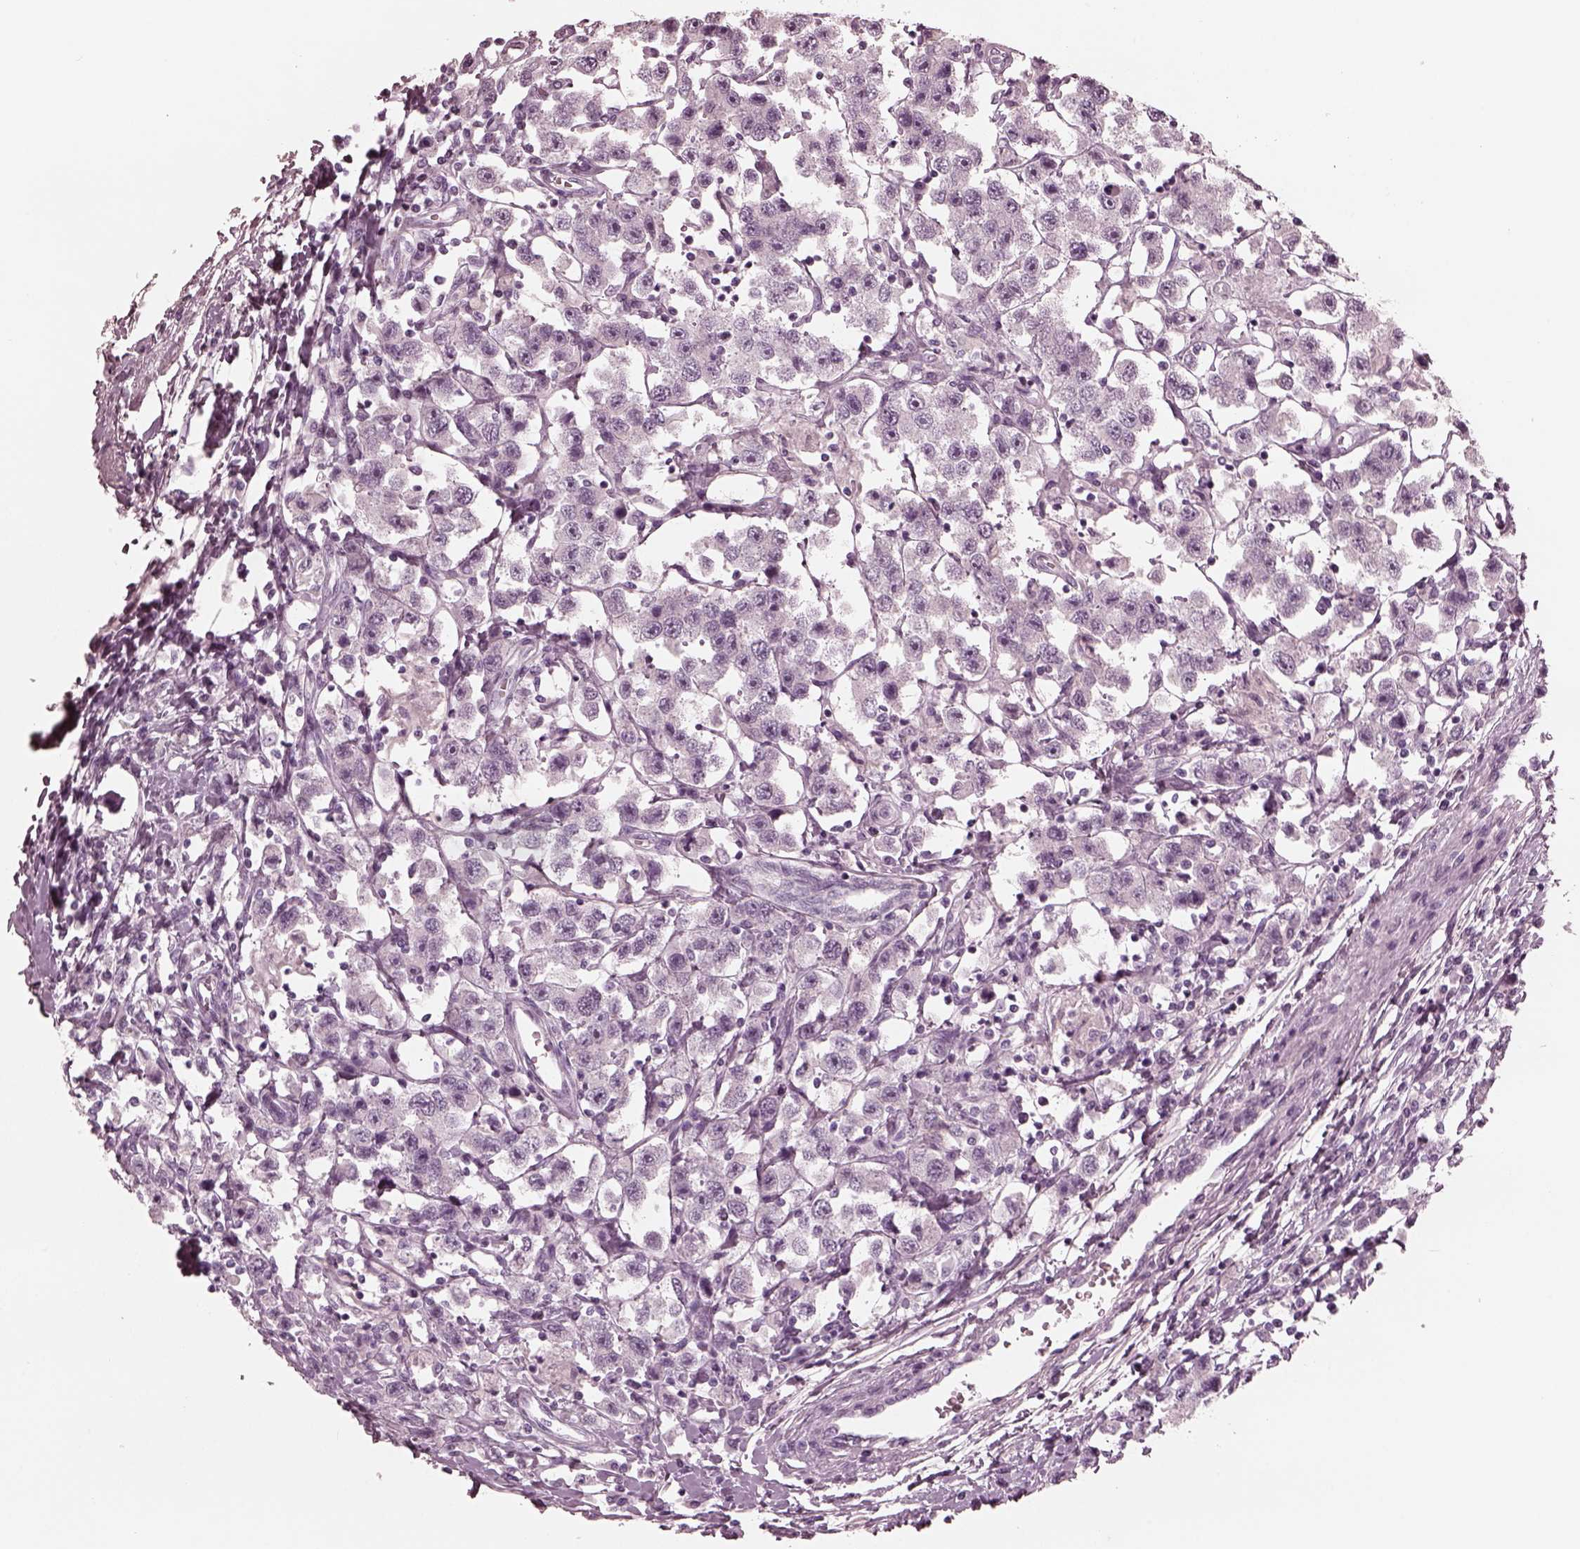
{"staining": {"intensity": "negative", "quantity": "none", "location": "none"}, "tissue": "testis cancer", "cell_type": "Tumor cells", "image_type": "cancer", "snomed": [{"axis": "morphology", "description": "Seminoma, NOS"}, {"axis": "topography", "description": "Testis"}], "caption": "There is no significant staining in tumor cells of testis cancer. Nuclei are stained in blue.", "gene": "GRM6", "patient": {"sex": "male", "age": 45}}